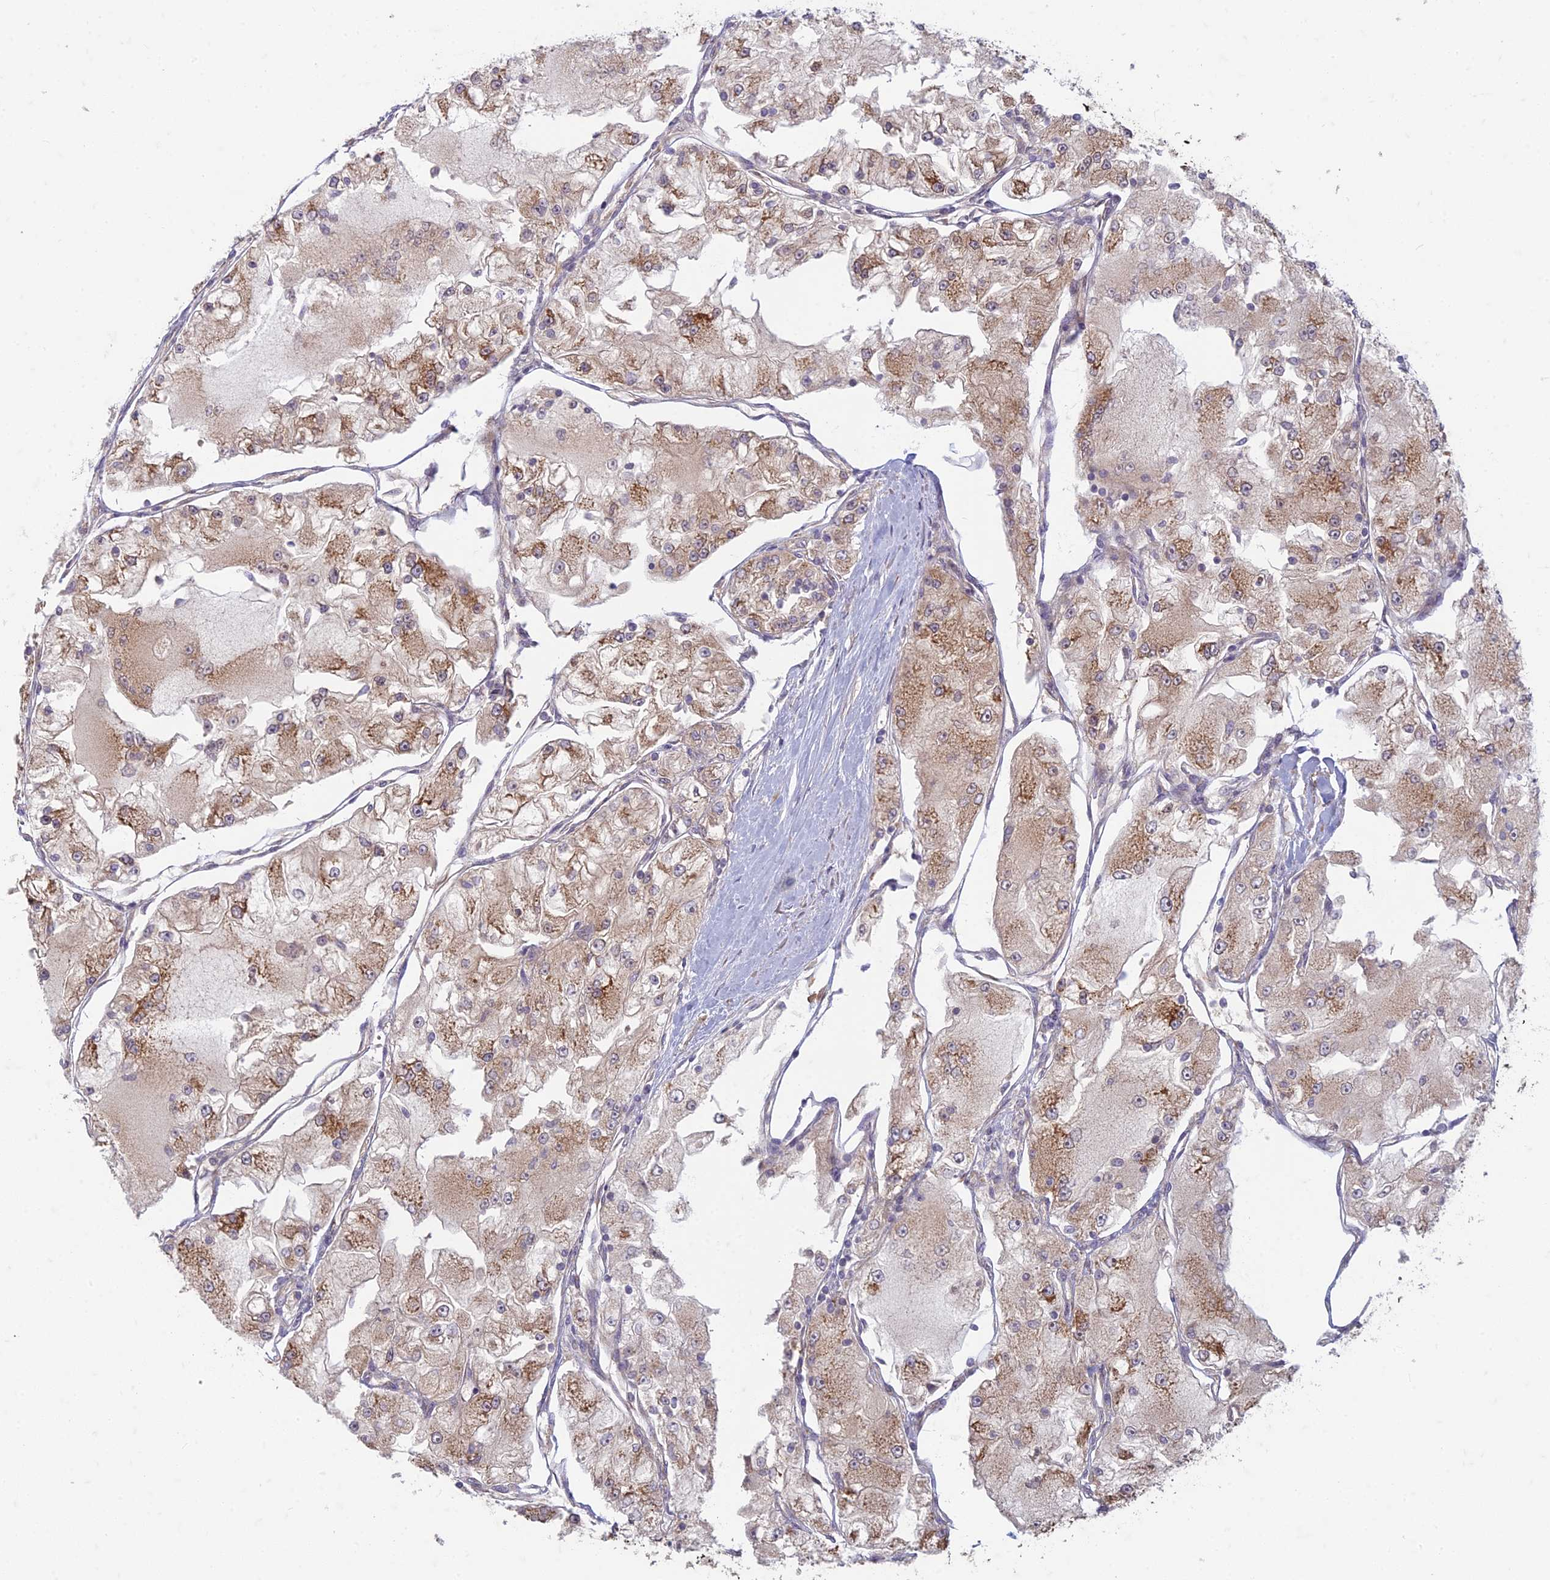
{"staining": {"intensity": "moderate", "quantity": "25%-75%", "location": "cytoplasmic/membranous"}, "tissue": "renal cancer", "cell_type": "Tumor cells", "image_type": "cancer", "snomed": [{"axis": "morphology", "description": "Adenocarcinoma, NOS"}, {"axis": "topography", "description": "Kidney"}], "caption": "About 25%-75% of tumor cells in renal adenocarcinoma display moderate cytoplasmic/membranous protein expression as visualized by brown immunohistochemical staining.", "gene": "TCF25", "patient": {"sex": "female", "age": 72}}